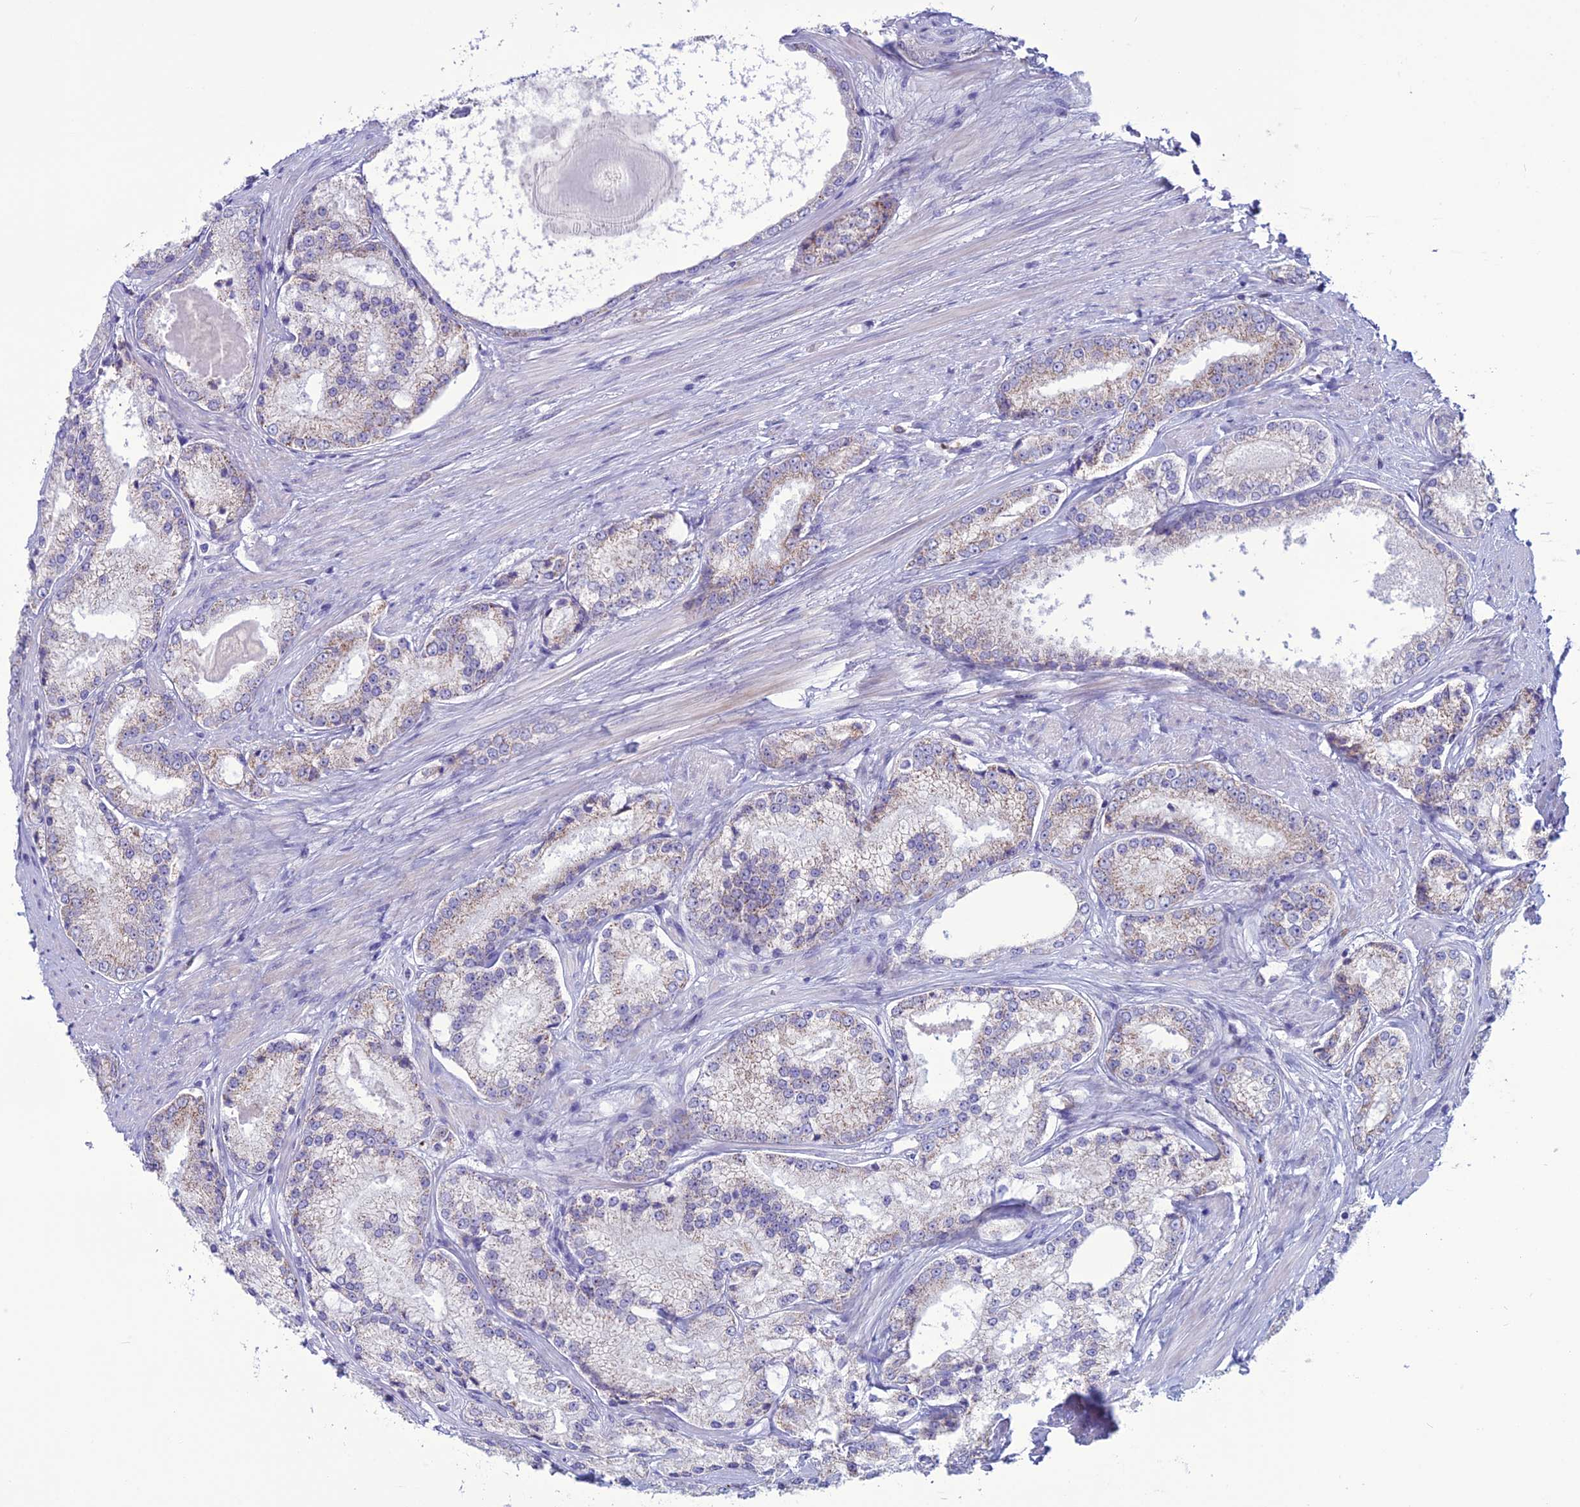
{"staining": {"intensity": "weak", "quantity": "<25%", "location": "cytoplasmic/membranous"}, "tissue": "prostate cancer", "cell_type": "Tumor cells", "image_type": "cancer", "snomed": [{"axis": "morphology", "description": "Adenocarcinoma, Low grade"}, {"axis": "topography", "description": "Prostate"}], "caption": "A micrograph of human adenocarcinoma (low-grade) (prostate) is negative for staining in tumor cells.", "gene": "C21orf140", "patient": {"sex": "male", "age": 68}}